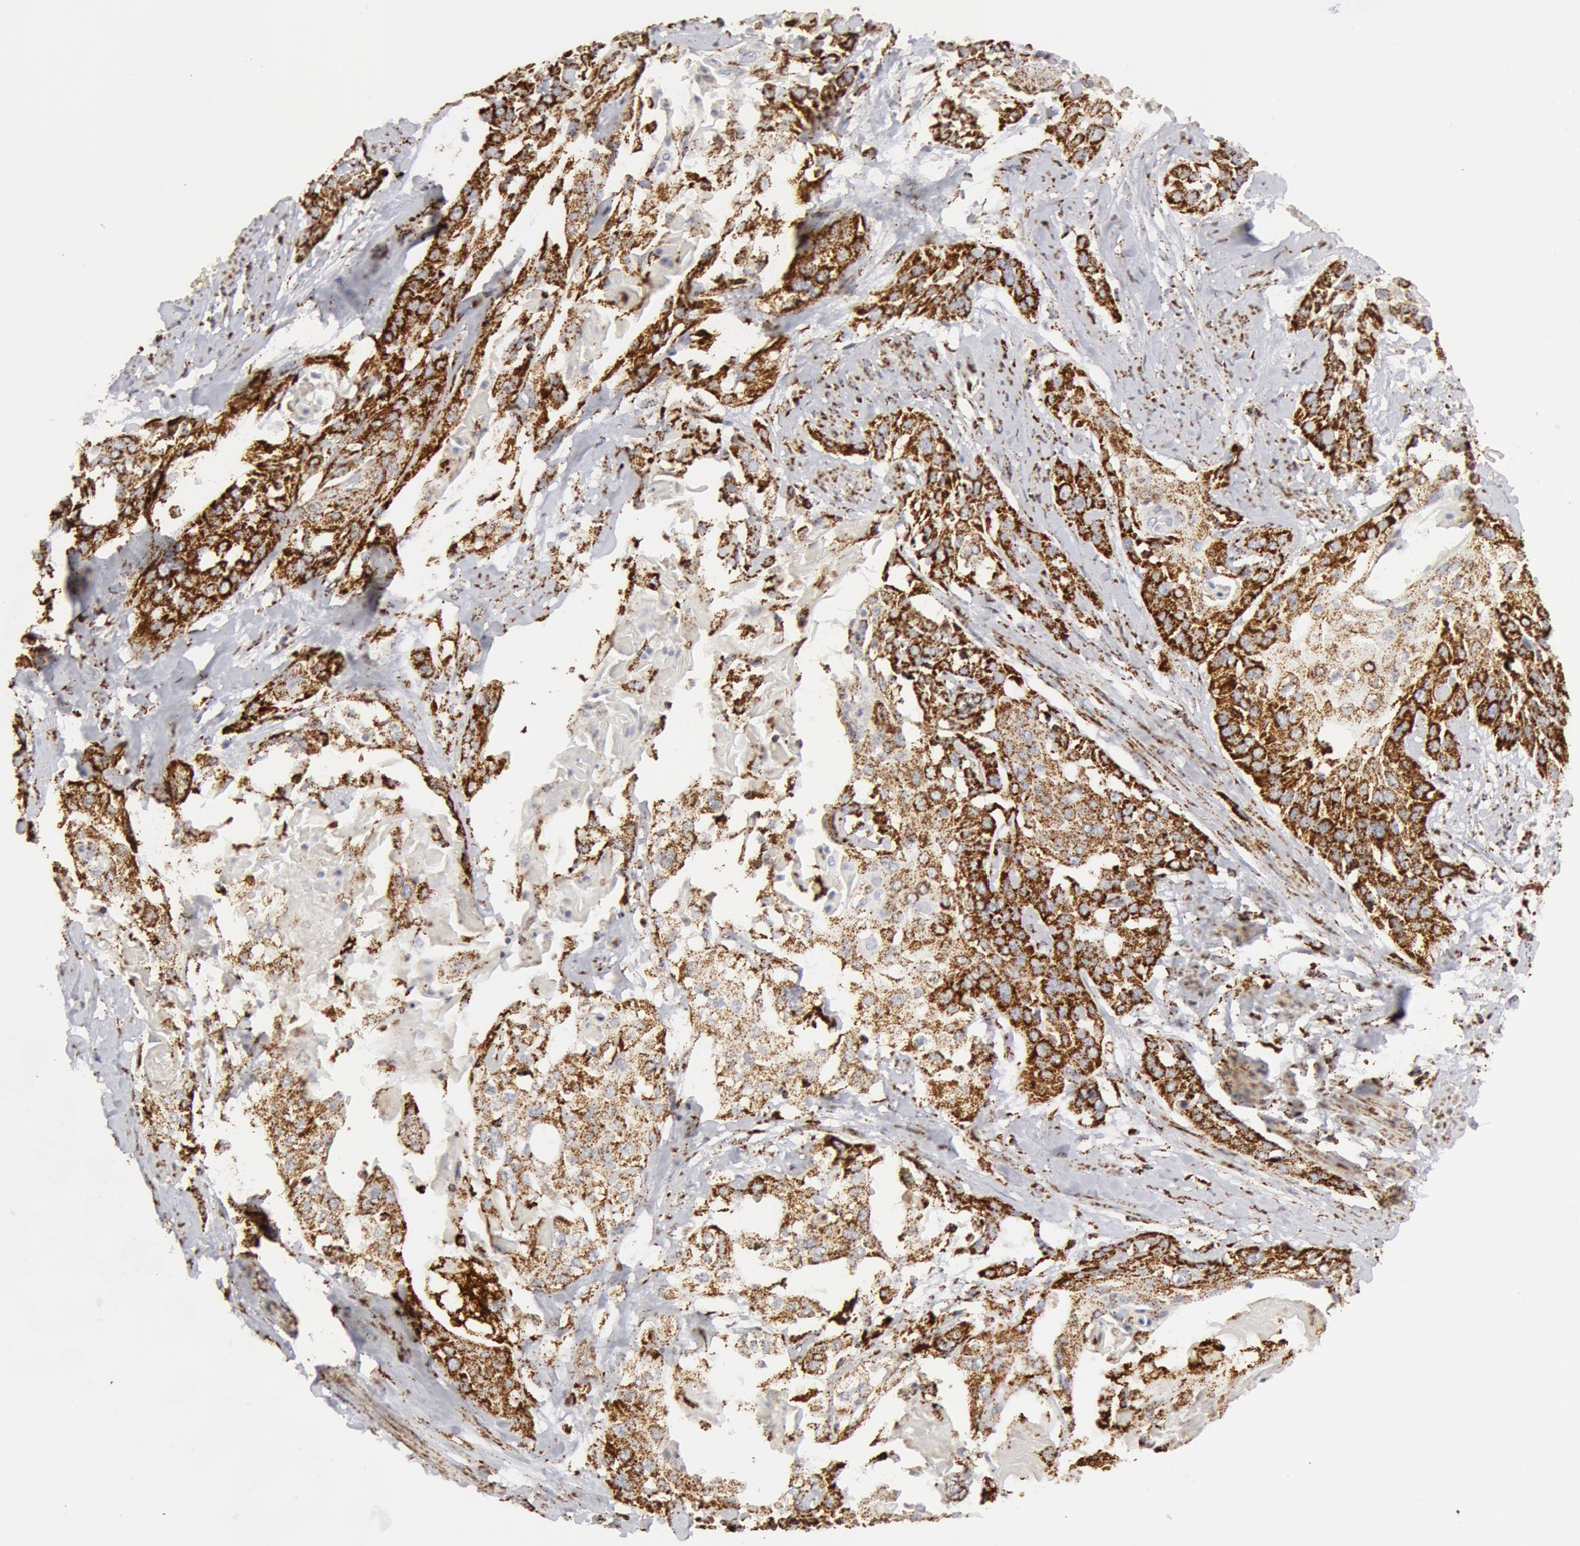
{"staining": {"intensity": "strong", "quantity": ">75%", "location": "cytoplasmic/membranous"}, "tissue": "cervical cancer", "cell_type": "Tumor cells", "image_type": "cancer", "snomed": [{"axis": "morphology", "description": "Squamous cell carcinoma, NOS"}, {"axis": "topography", "description": "Cervix"}], "caption": "Tumor cells demonstrate high levels of strong cytoplasmic/membranous positivity in approximately >75% of cells in human cervical cancer (squamous cell carcinoma).", "gene": "ATP5F1B", "patient": {"sex": "female", "age": 57}}